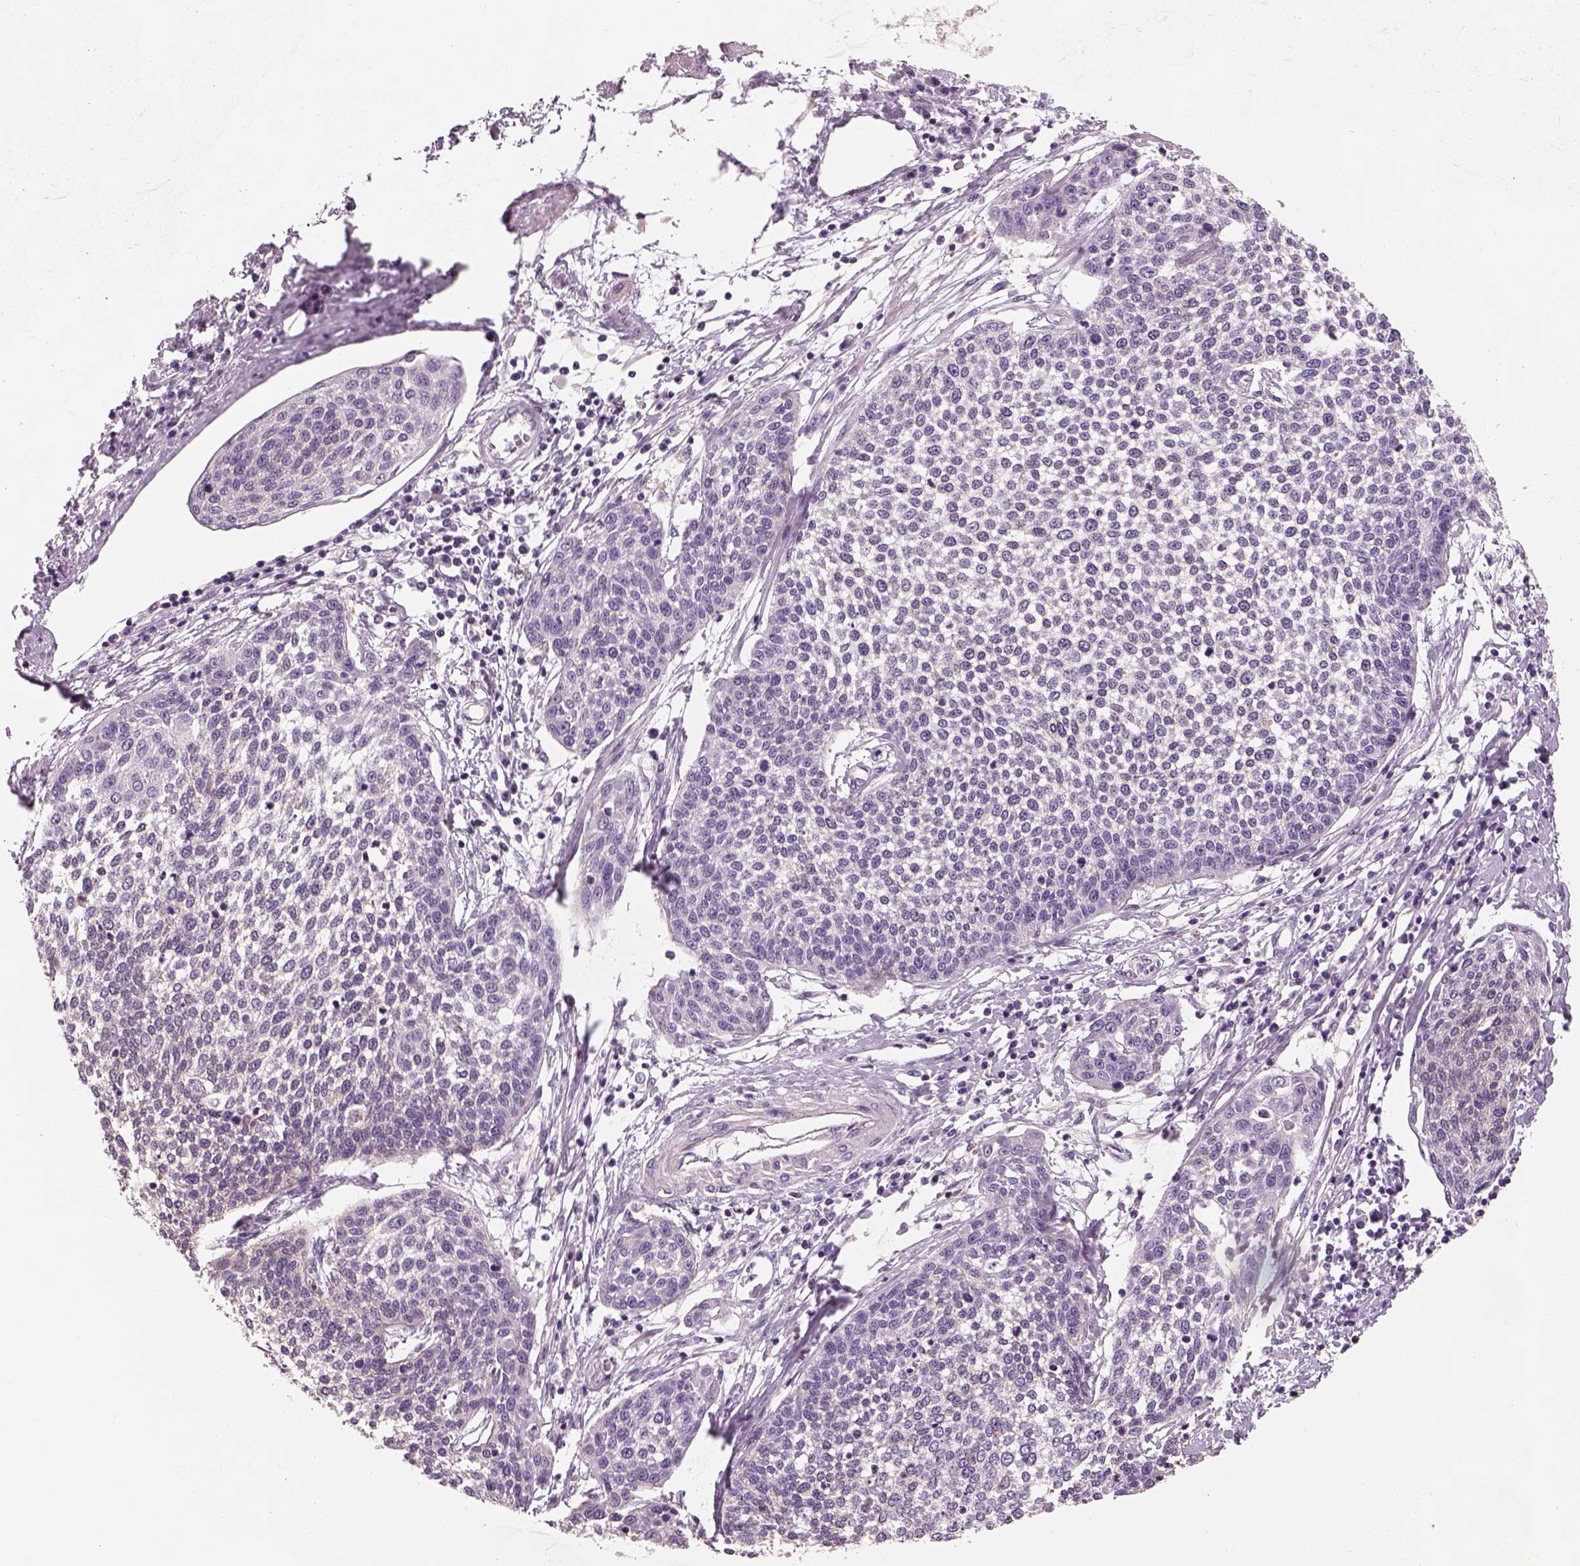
{"staining": {"intensity": "negative", "quantity": "none", "location": "none"}, "tissue": "cervical cancer", "cell_type": "Tumor cells", "image_type": "cancer", "snomed": [{"axis": "morphology", "description": "Squamous cell carcinoma, NOS"}, {"axis": "topography", "description": "Cervix"}], "caption": "IHC histopathology image of neoplastic tissue: cervical squamous cell carcinoma stained with DAB demonstrates no significant protein positivity in tumor cells. The staining was performed using DAB to visualize the protein expression in brown, while the nuclei were stained in blue with hematoxylin (Magnification: 20x).", "gene": "OTUD6A", "patient": {"sex": "female", "age": 34}}